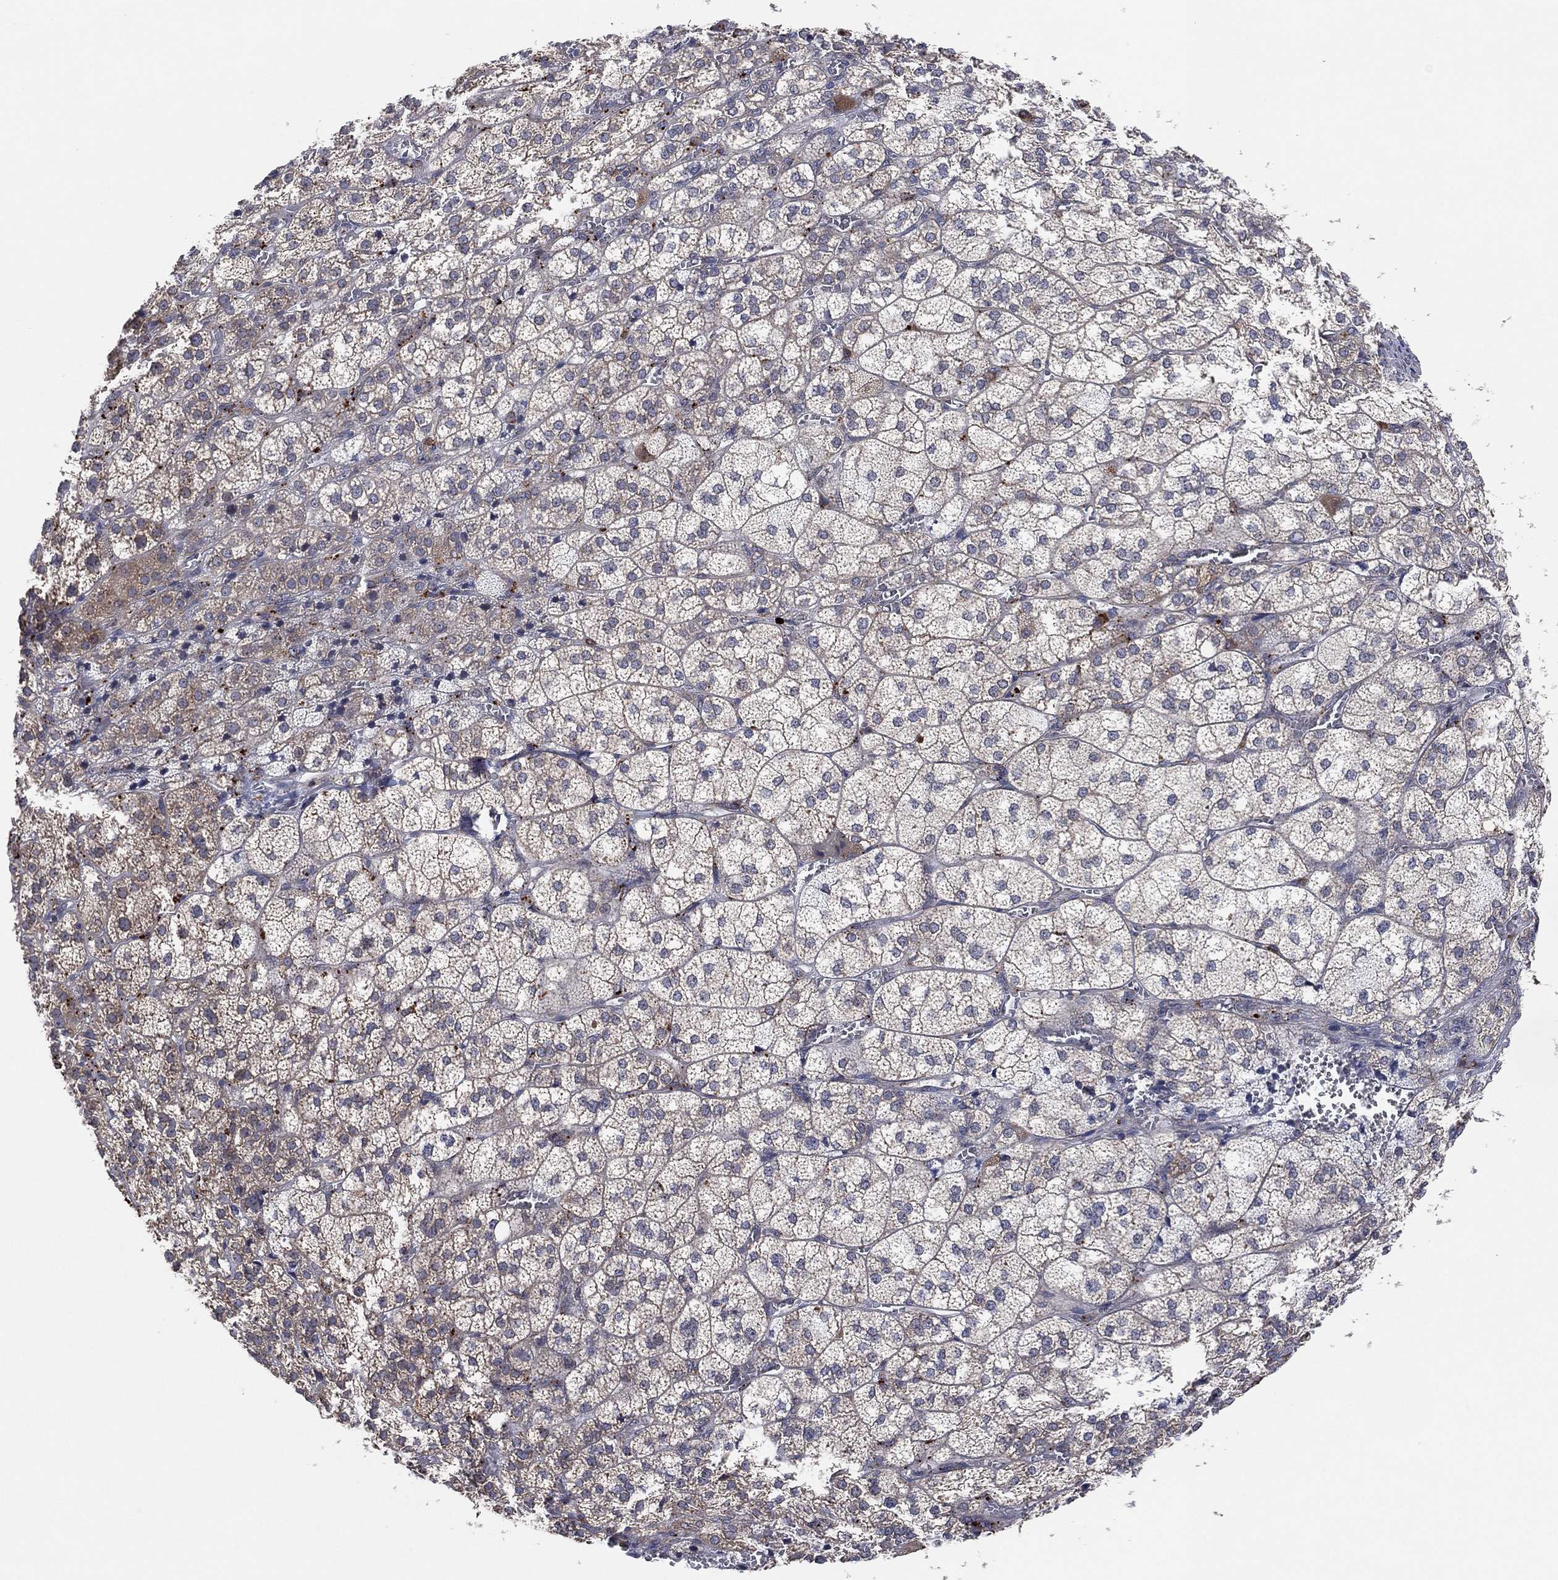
{"staining": {"intensity": "weak", "quantity": "<25%", "location": "cytoplasmic/membranous"}, "tissue": "adrenal gland", "cell_type": "Glandular cells", "image_type": "normal", "snomed": [{"axis": "morphology", "description": "Normal tissue, NOS"}, {"axis": "topography", "description": "Adrenal gland"}], "caption": "Glandular cells show no significant protein expression in unremarkable adrenal gland.", "gene": "FAM104A", "patient": {"sex": "female", "age": 60}}